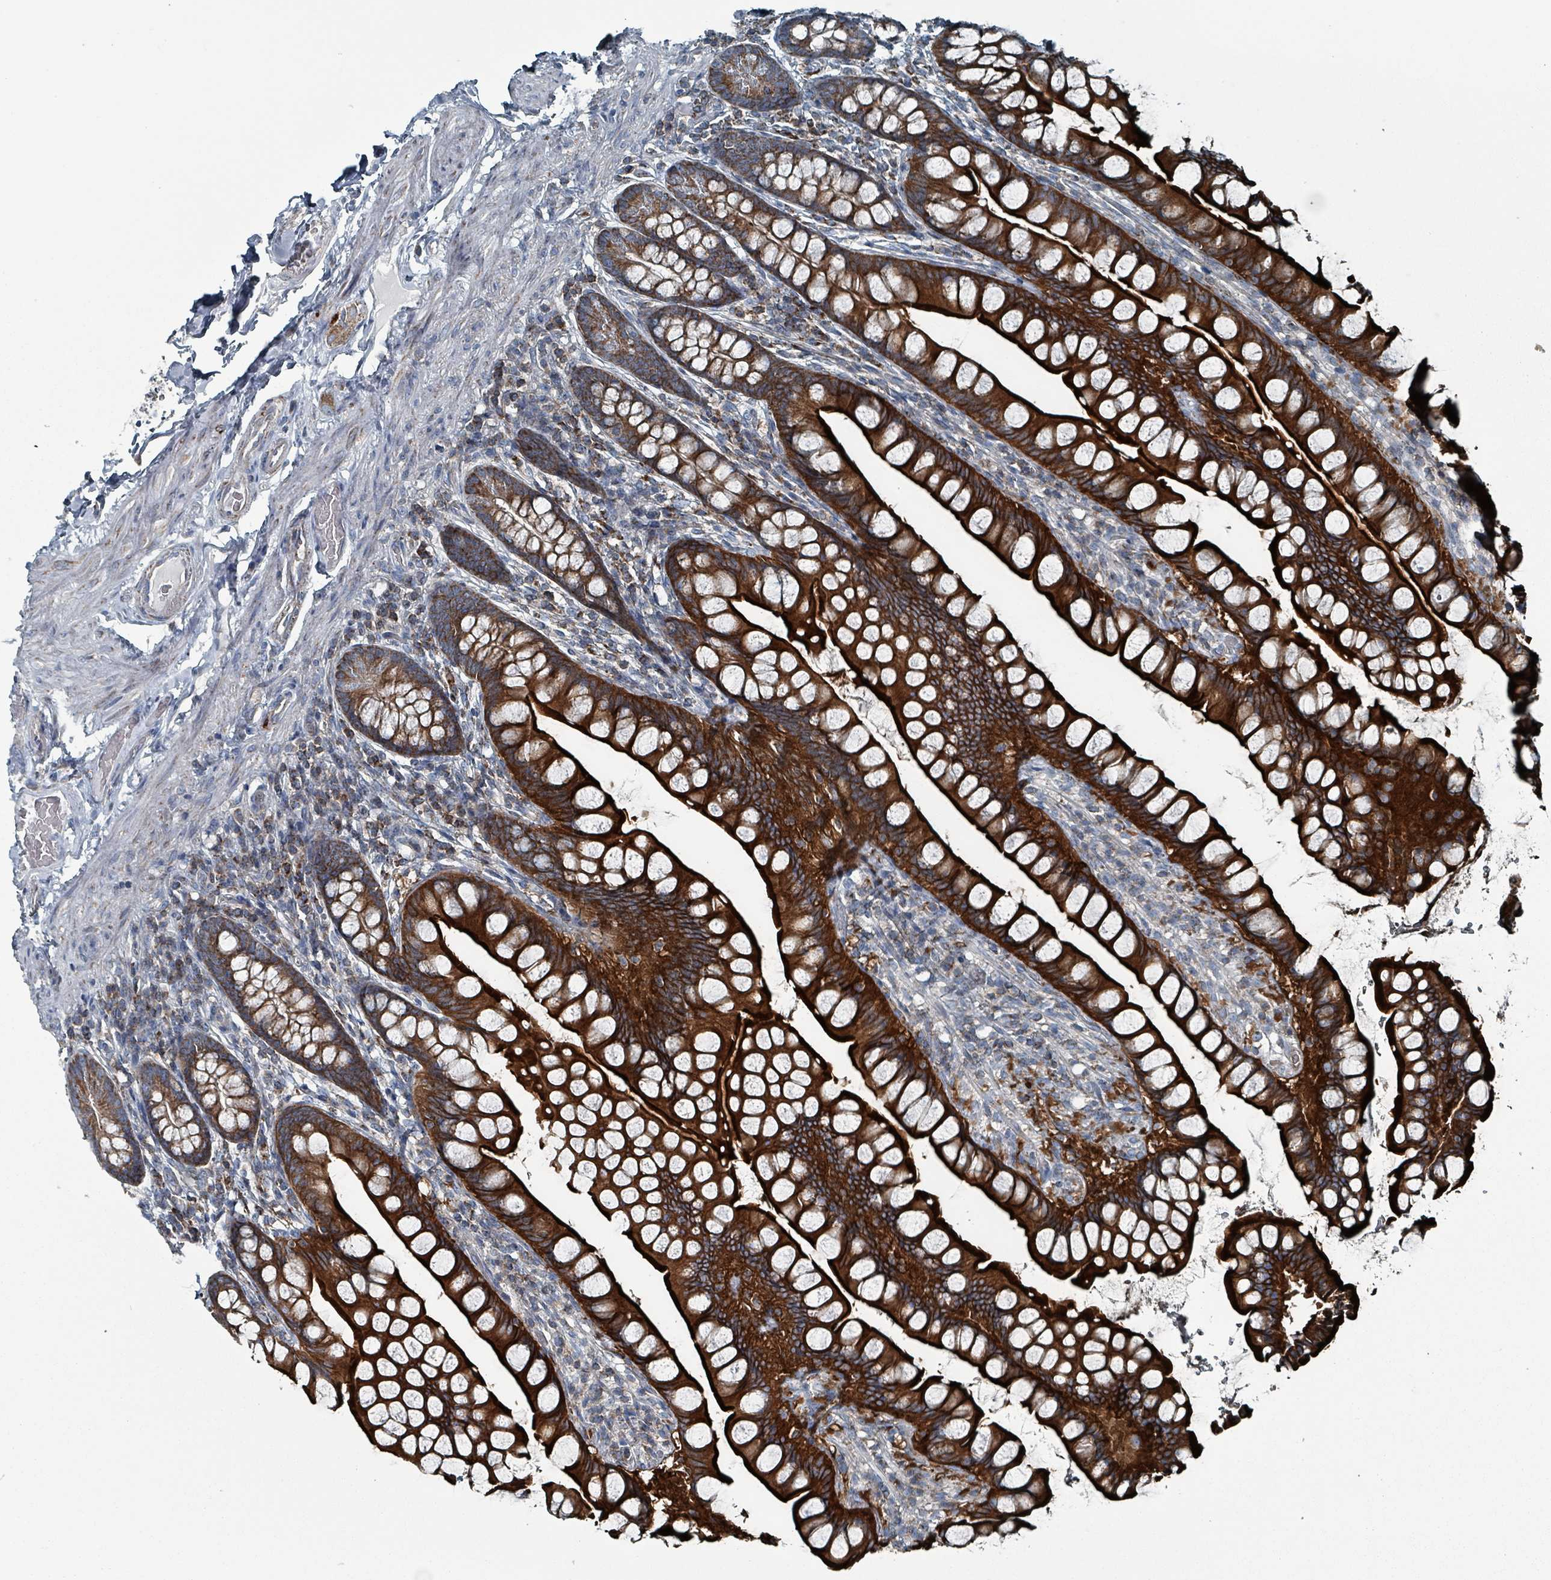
{"staining": {"intensity": "strong", "quantity": ">75%", "location": "cytoplasmic/membranous"}, "tissue": "small intestine", "cell_type": "Glandular cells", "image_type": "normal", "snomed": [{"axis": "morphology", "description": "Normal tissue, NOS"}, {"axis": "topography", "description": "Small intestine"}], "caption": "There is high levels of strong cytoplasmic/membranous expression in glandular cells of normal small intestine, as demonstrated by immunohistochemical staining (brown color).", "gene": "ABHD18", "patient": {"sex": "male", "age": 70}}